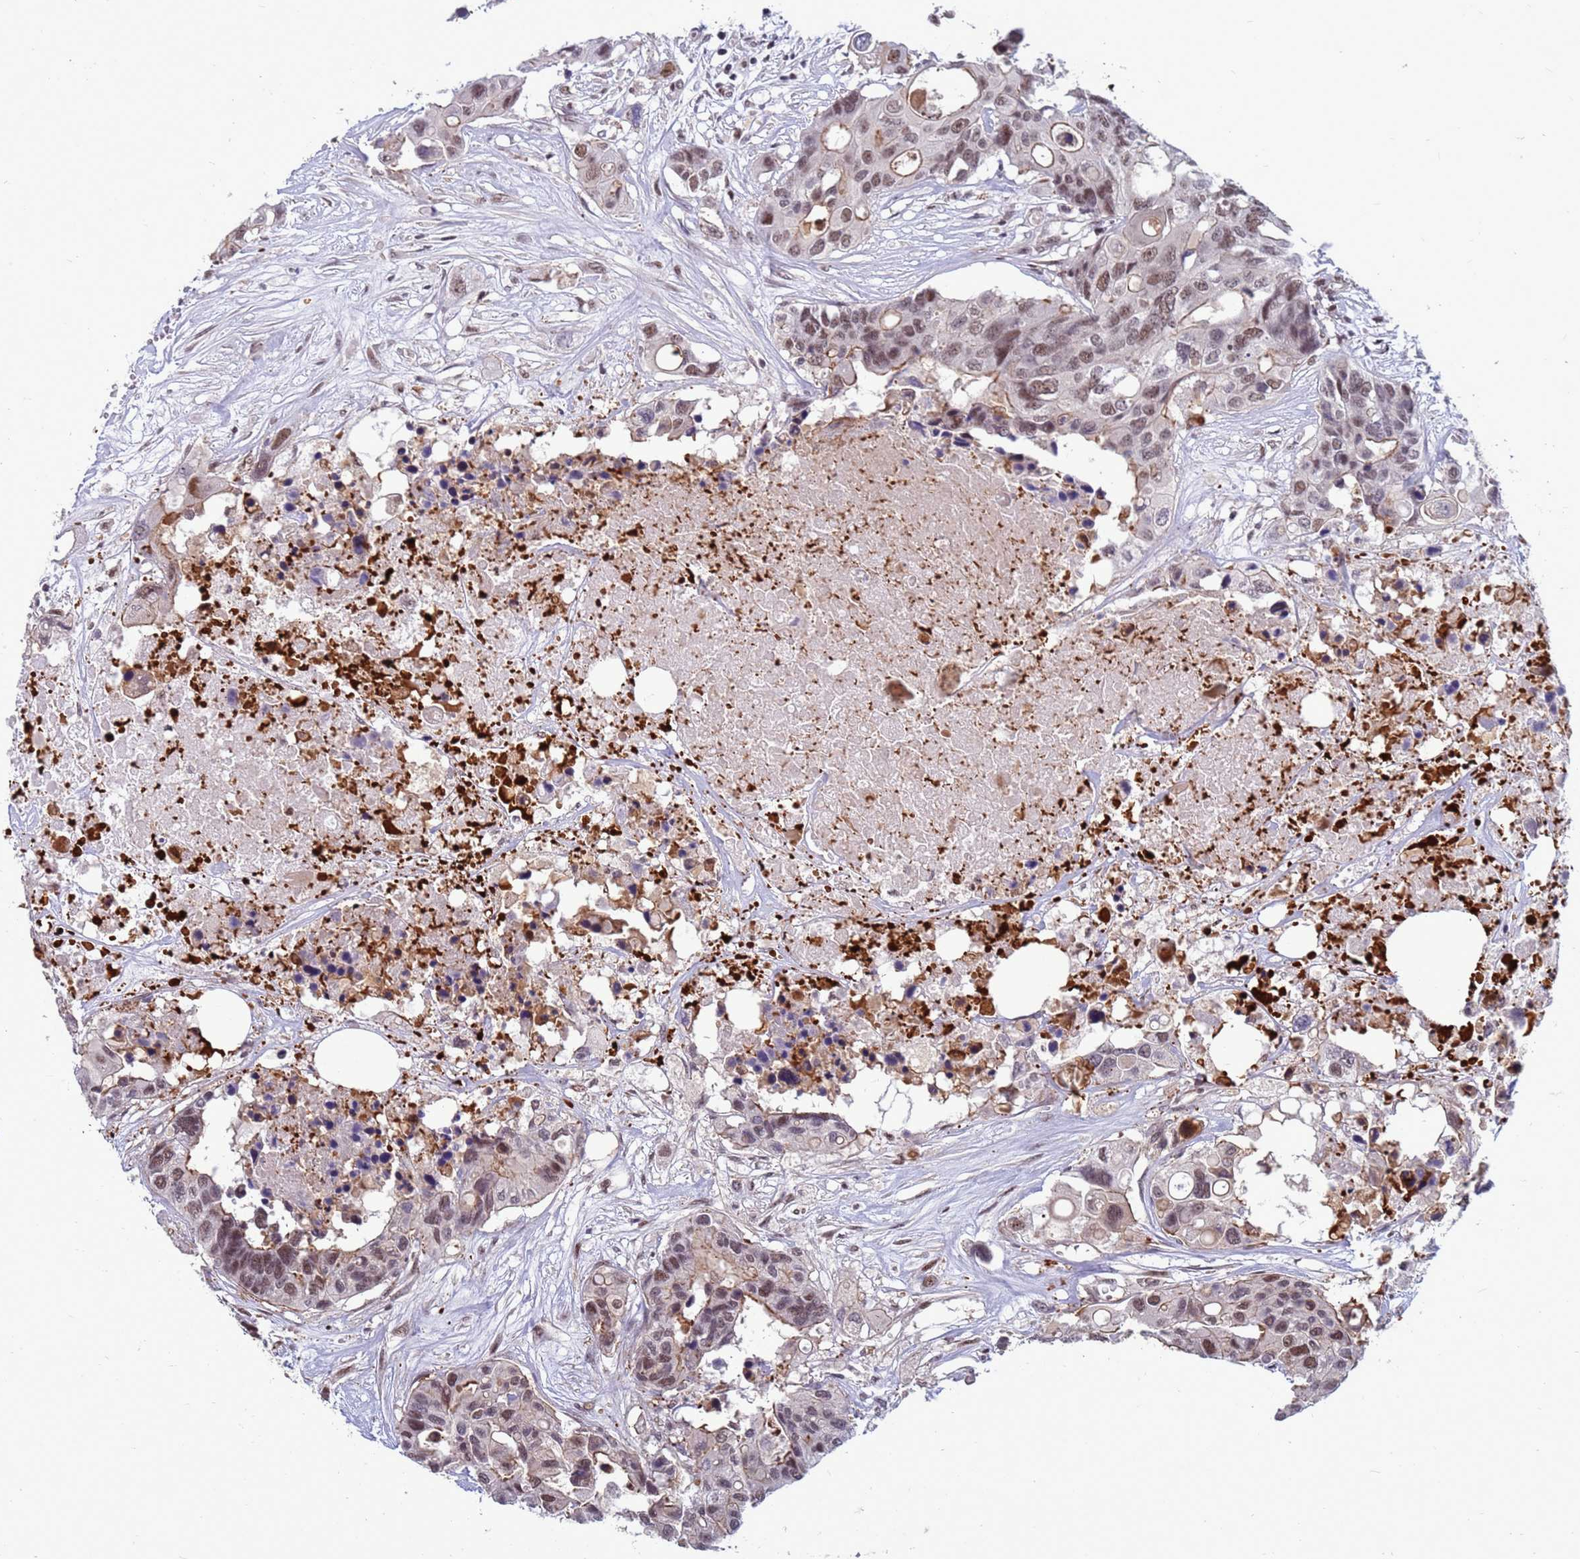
{"staining": {"intensity": "moderate", "quantity": ">75%", "location": "nuclear"}, "tissue": "colorectal cancer", "cell_type": "Tumor cells", "image_type": "cancer", "snomed": [{"axis": "morphology", "description": "Adenocarcinoma, NOS"}, {"axis": "topography", "description": "Colon"}], "caption": "Immunohistochemistry (IHC) (DAB) staining of human adenocarcinoma (colorectal) shows moderate nuclear protein staining in about >75% of tumor cells.", "gene": "NSL1", "patient": {"sex": "male", "age": 77}}